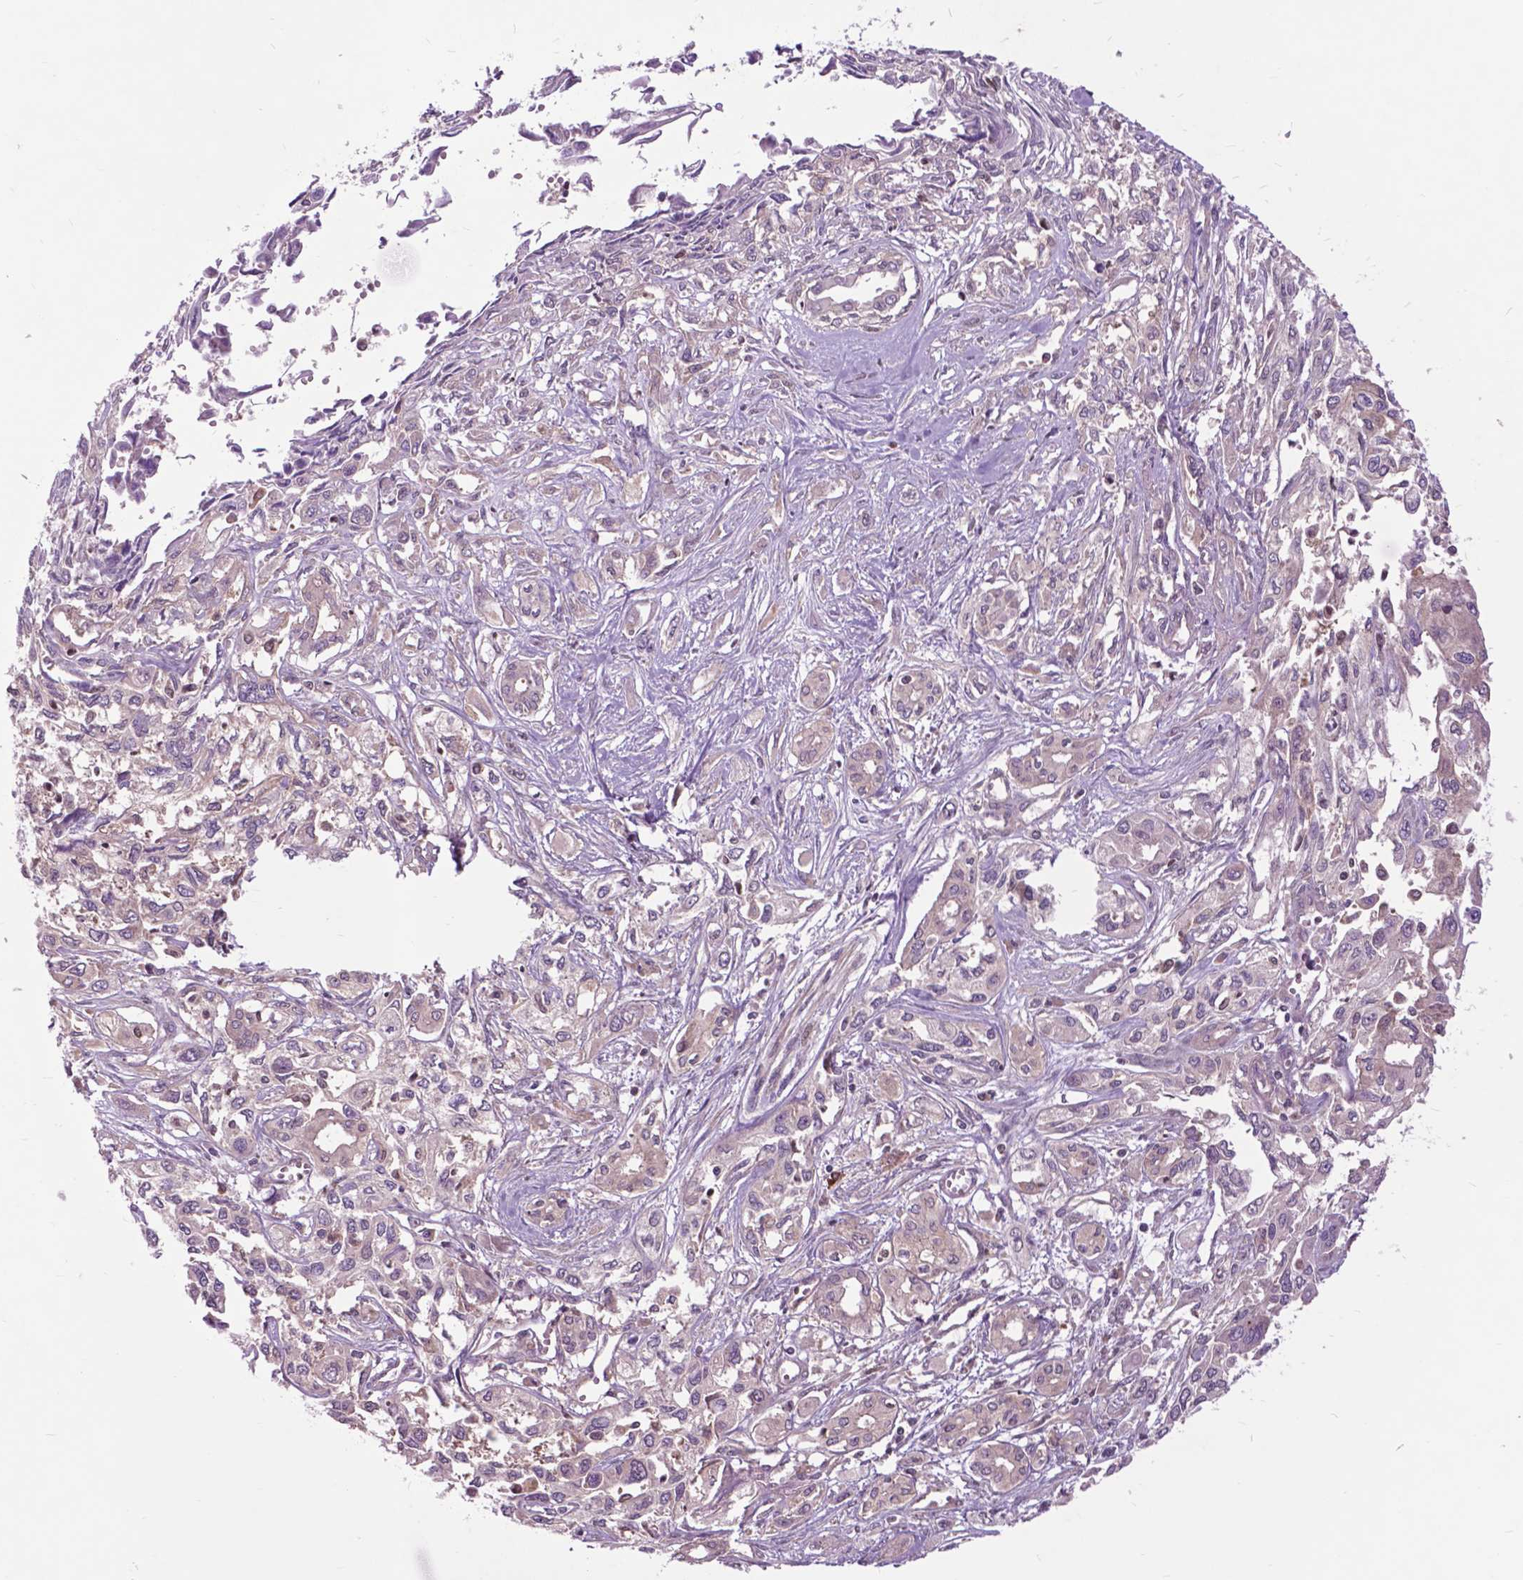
{"staining": {"intensity": "moderate", "quantity": "25%-75%", "location": "cytoplasmic/membranous"}, "tissue": "pancreatic cancer", "cell_type": "Tumor cells", "image_type": "cancer", "snomed": [{"axis": "morphology", "description": "Adenocarcinoma, NOS"}, {"axis": "topography", "description": "Pancreas"}], "caption": "Protein staining by IHC exhibits moderate cytoplasmic/membranous staining in approximately 25%-75% of tumor cells in pancreatic cancer. The staining is performed using DAB brown chromogen to label protein expression. The nuclei are counter-stained blue using hematoxylin.", "gene": "ARAF", "patient": {"sex": "female", "age": 55}}